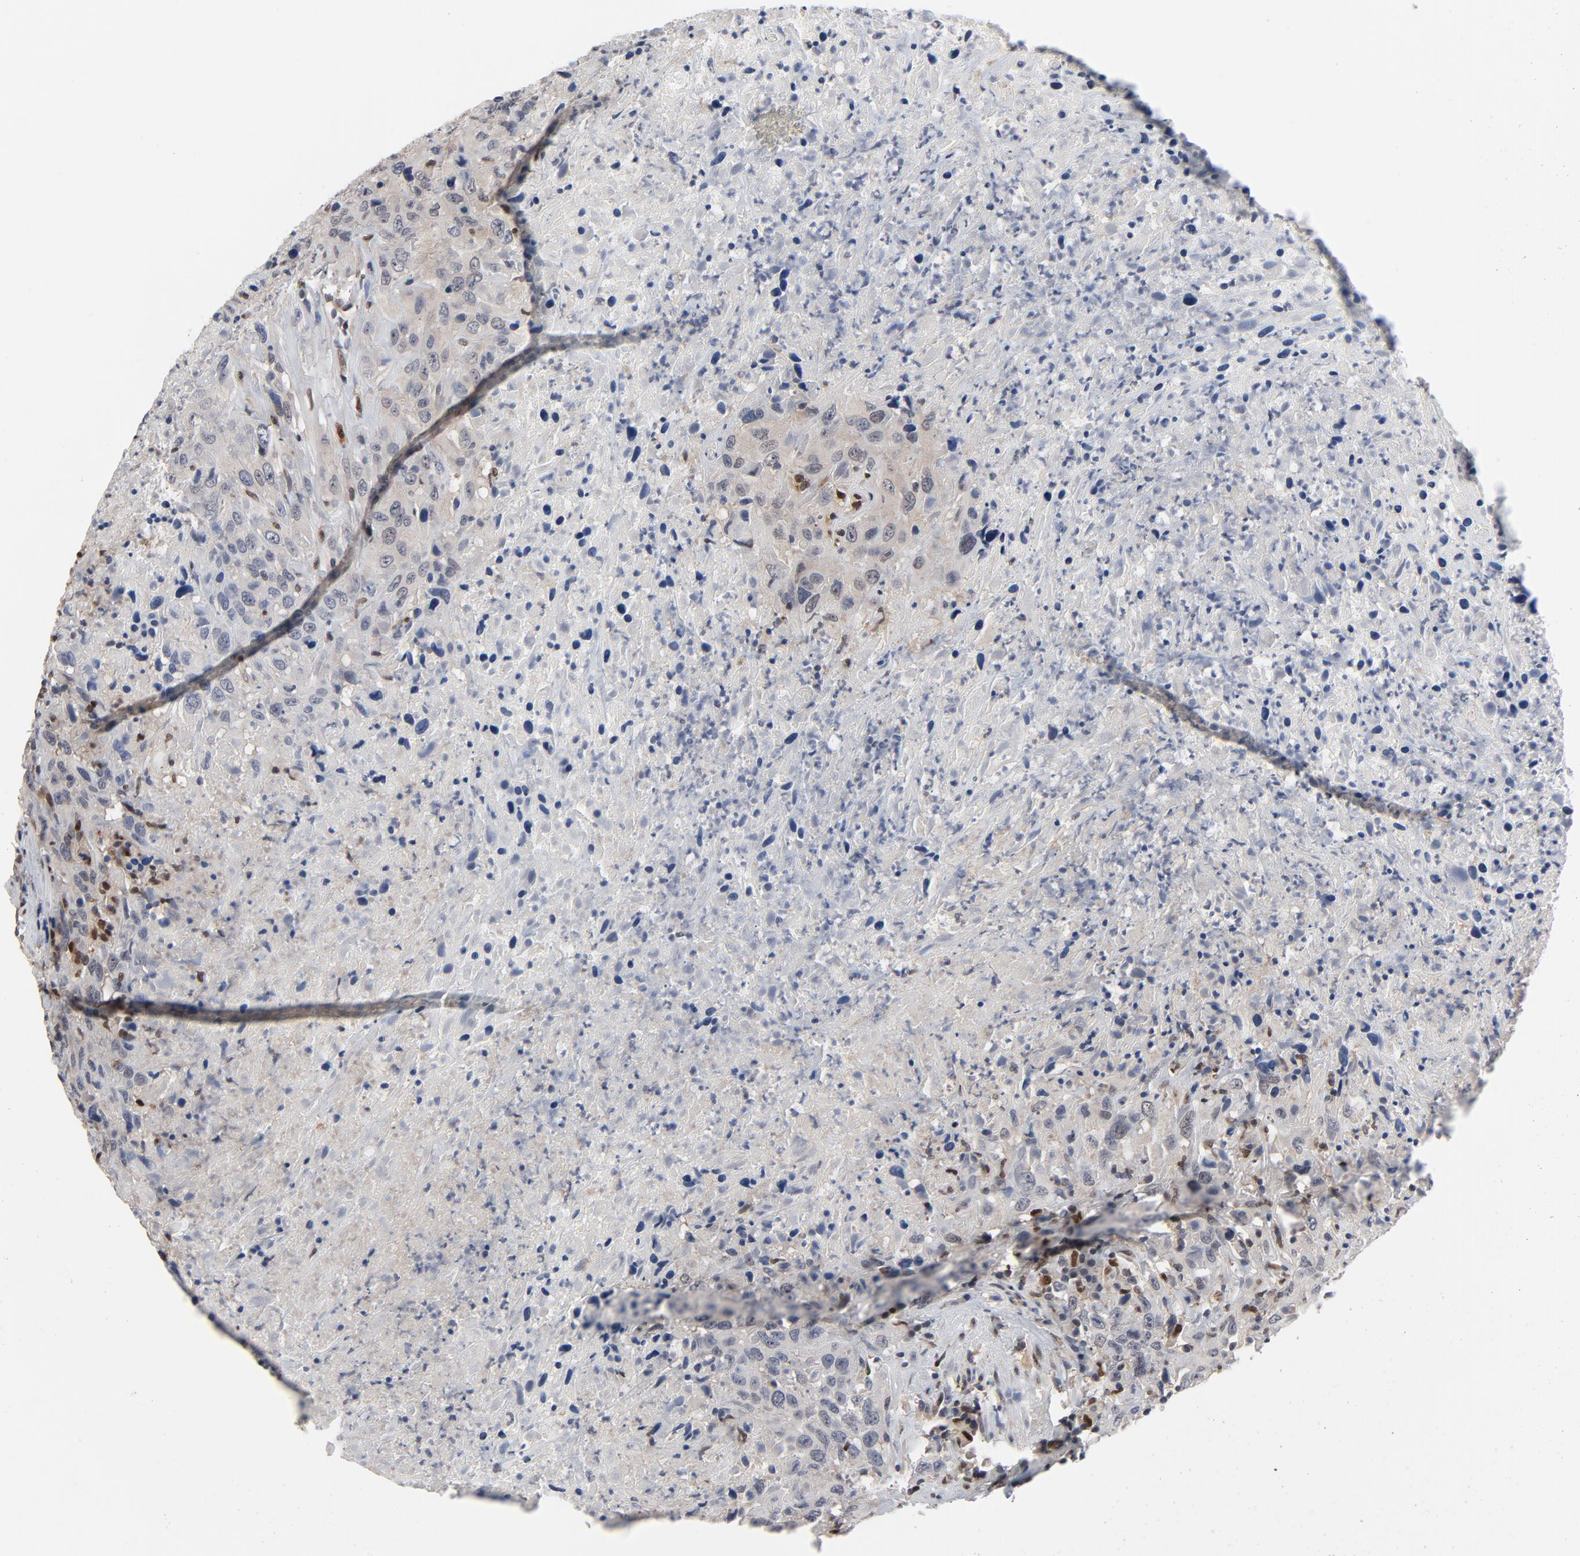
{"staining": {"intensity": "negative", "quantity": "none", "location": "none"}, "tissue": "urothelial cancer", "cell_type": "Tumor cells", "image_type": "cancer", "snomed": [{"axis": "morphology", "description": "Urothelial carcinoma, High grade"}, {"axis": "topography", "description": "Urinary bladder"}], "caption": "The immunohistochemistry (IHC) micrograph has no significant positivity in tumor cells of urothelial carcinoma (high-grade) tissue.", "gene": "NFKB1", "patient": {"sex": "male", "age": 61}}